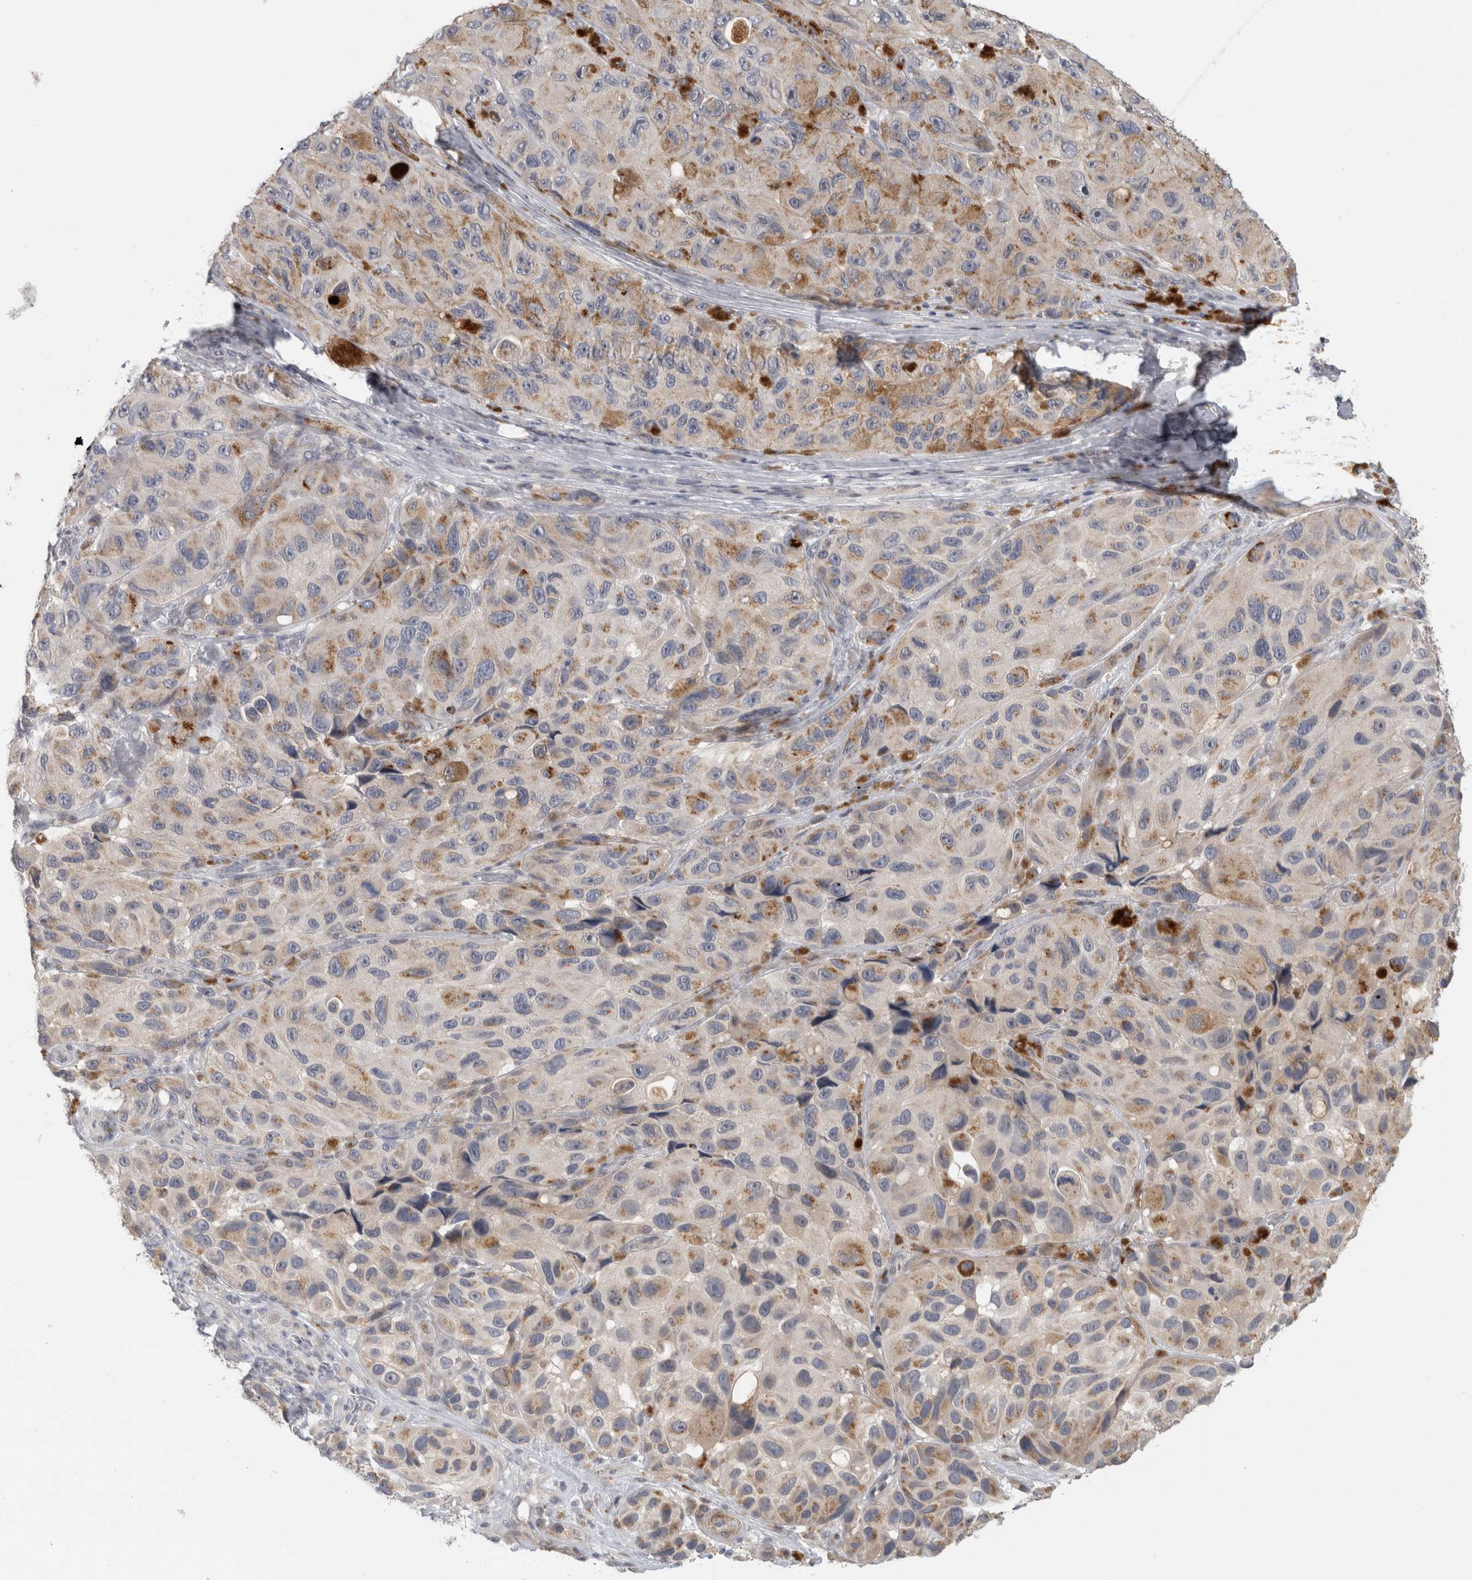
{"staining": {"intensity": "moderate", "quantity": "25%-75%", "location": "cytoplasmic/membranous"}, "tissue": "melanoma", "cell_type": "Tumor cells", "image_type": "cancer", "snomed": [{"axis": "morphology", "description": "Malignant melanoma, NOS"}, {"axis": "topography", "description": "Skin"}], "caption": "High-magnification brightfield microscopy of malignant melanoma stained with DAB (brown) and counterstained with hematoxylin (blue). tumor cells exhibit moderate cytoplasmic/membranous staining is seen in about25%-75% of cells. (DAB IHC with brightfield microscopy, high magnification).", "gene": "MGAT1", "patient": {"sex": "female", "age": 73}}